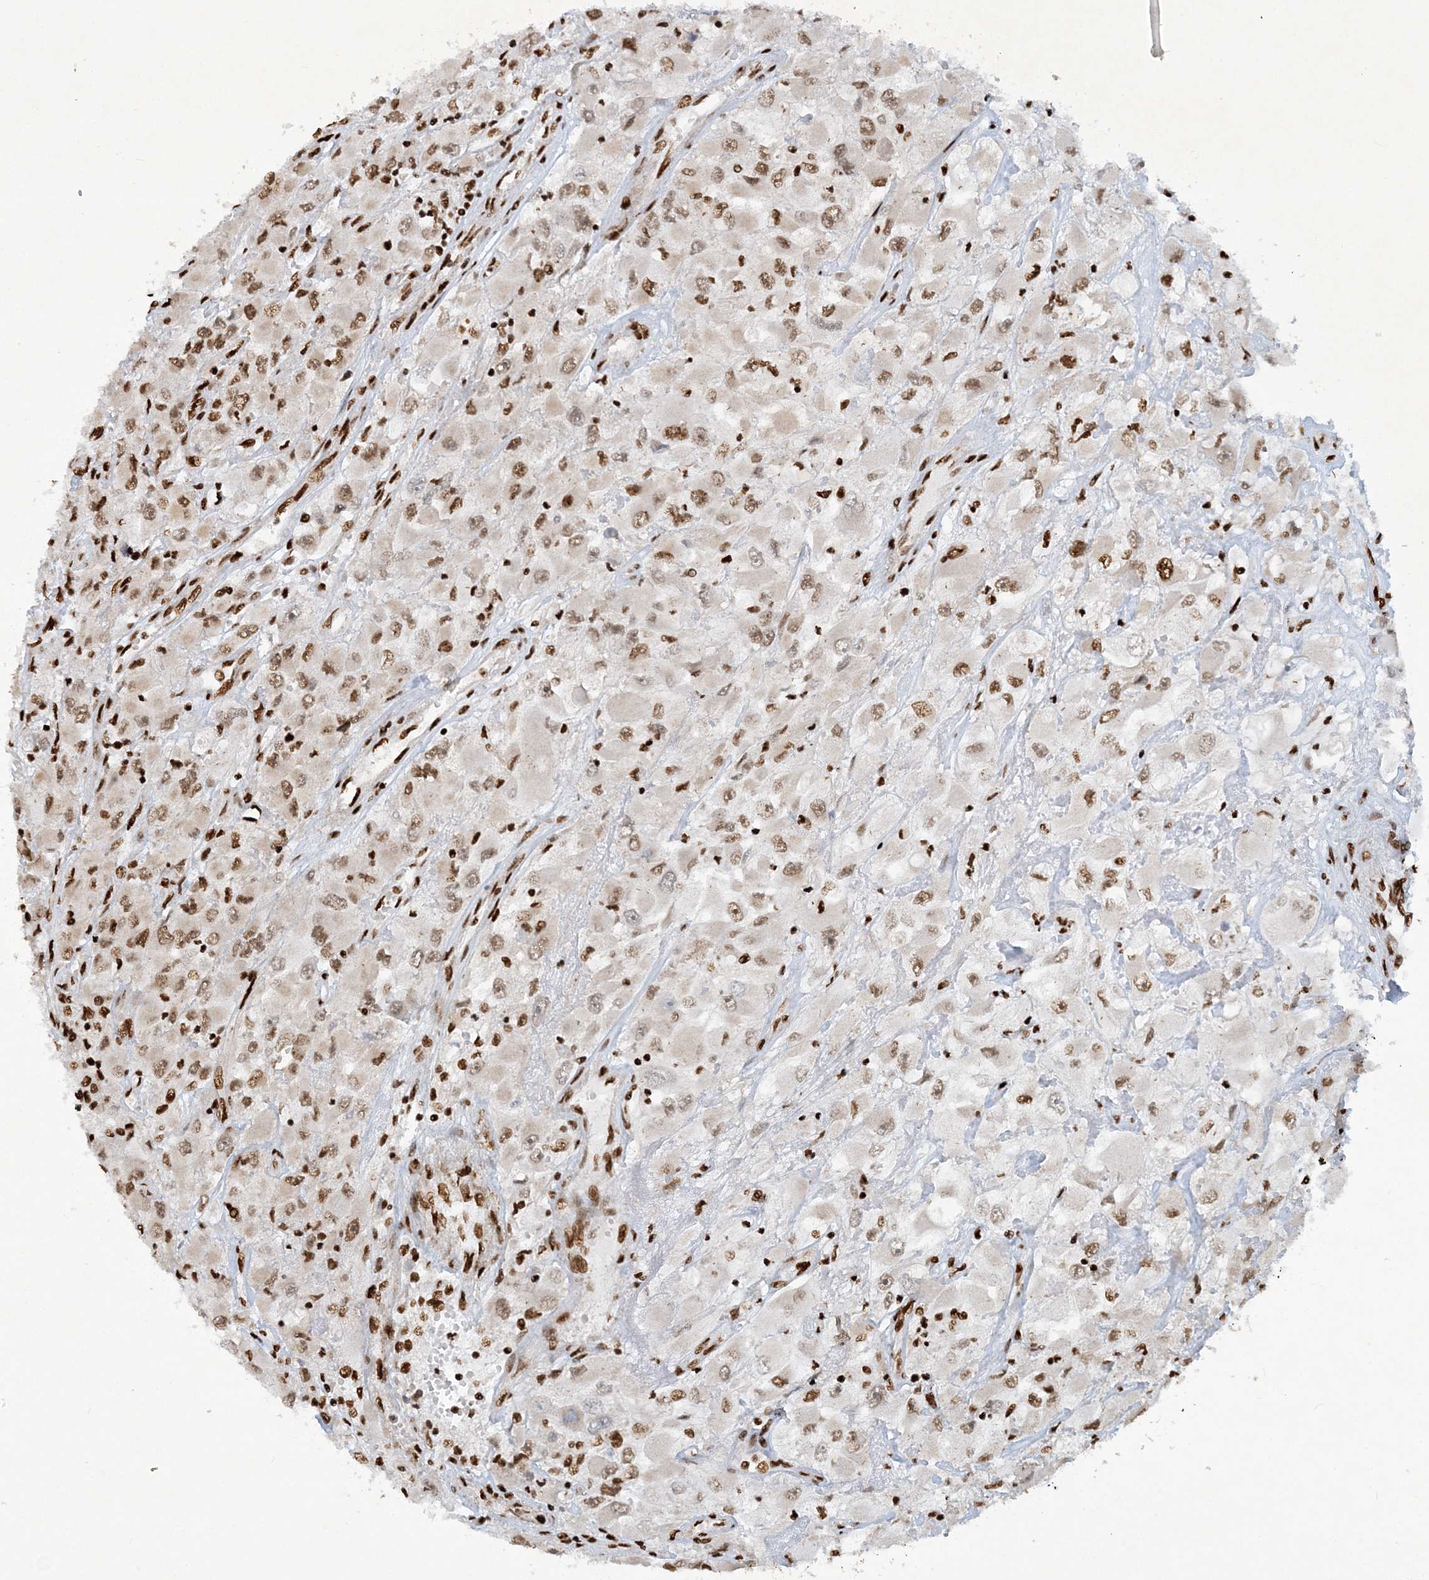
{"staining": {"intensity": "moderate", "quantity": ">75%", "location": "nuclear"}, "tissue": "renal cancer", "cell_type": "Tumor cells", "image_type": "cancer", "snomed": [{"axis": "morphology", "description": "Adenocarcinoma, NOS"}, {"axis": "topography", "description": "Kidney"}], "caption": "Human renal cancer stained with a brown dye reveals moderate nuclear positive expression in approximately >75% of tumor cells.", "gene": "DELE1", "patient": {"sex": "female", "age": 52}}